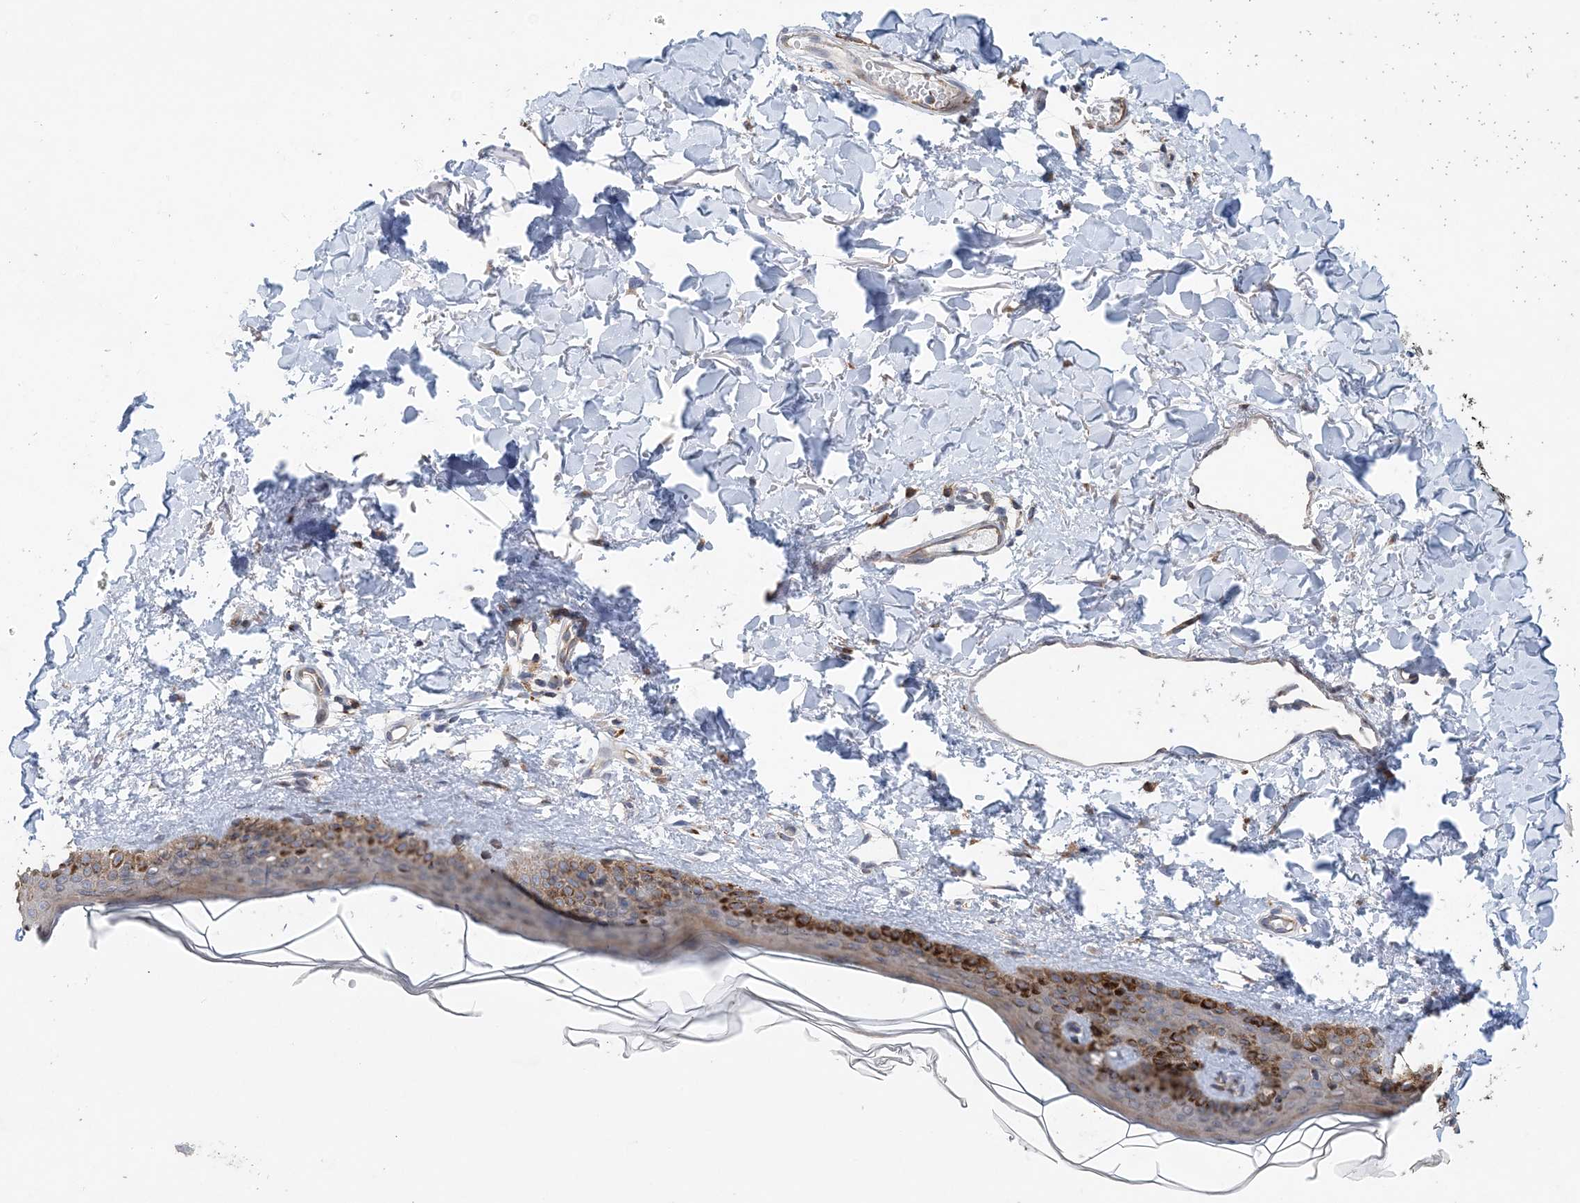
{"staining": {"intensity": "negative", "quantity": "none", "location": "none"}, "tissue": "skin", "cell_type": "Fibroblasts", "image_type": "normal", "snomed": [{"axis": "morphology", "description": "Normal tissue, NOS"}, {"axis": "topography", "description": "Skin"}], "caption": "Micrograph shows no significant protein positivity in fibroblasts of unremarkable skin. The staining is performed using DAB (3,3'-diaminobenzidine) brown chromogen with nuclei counter-stained in using hematoxylin.", "gene": "PTTG1IP", "patient": {"sex": "female", "age": 58}}